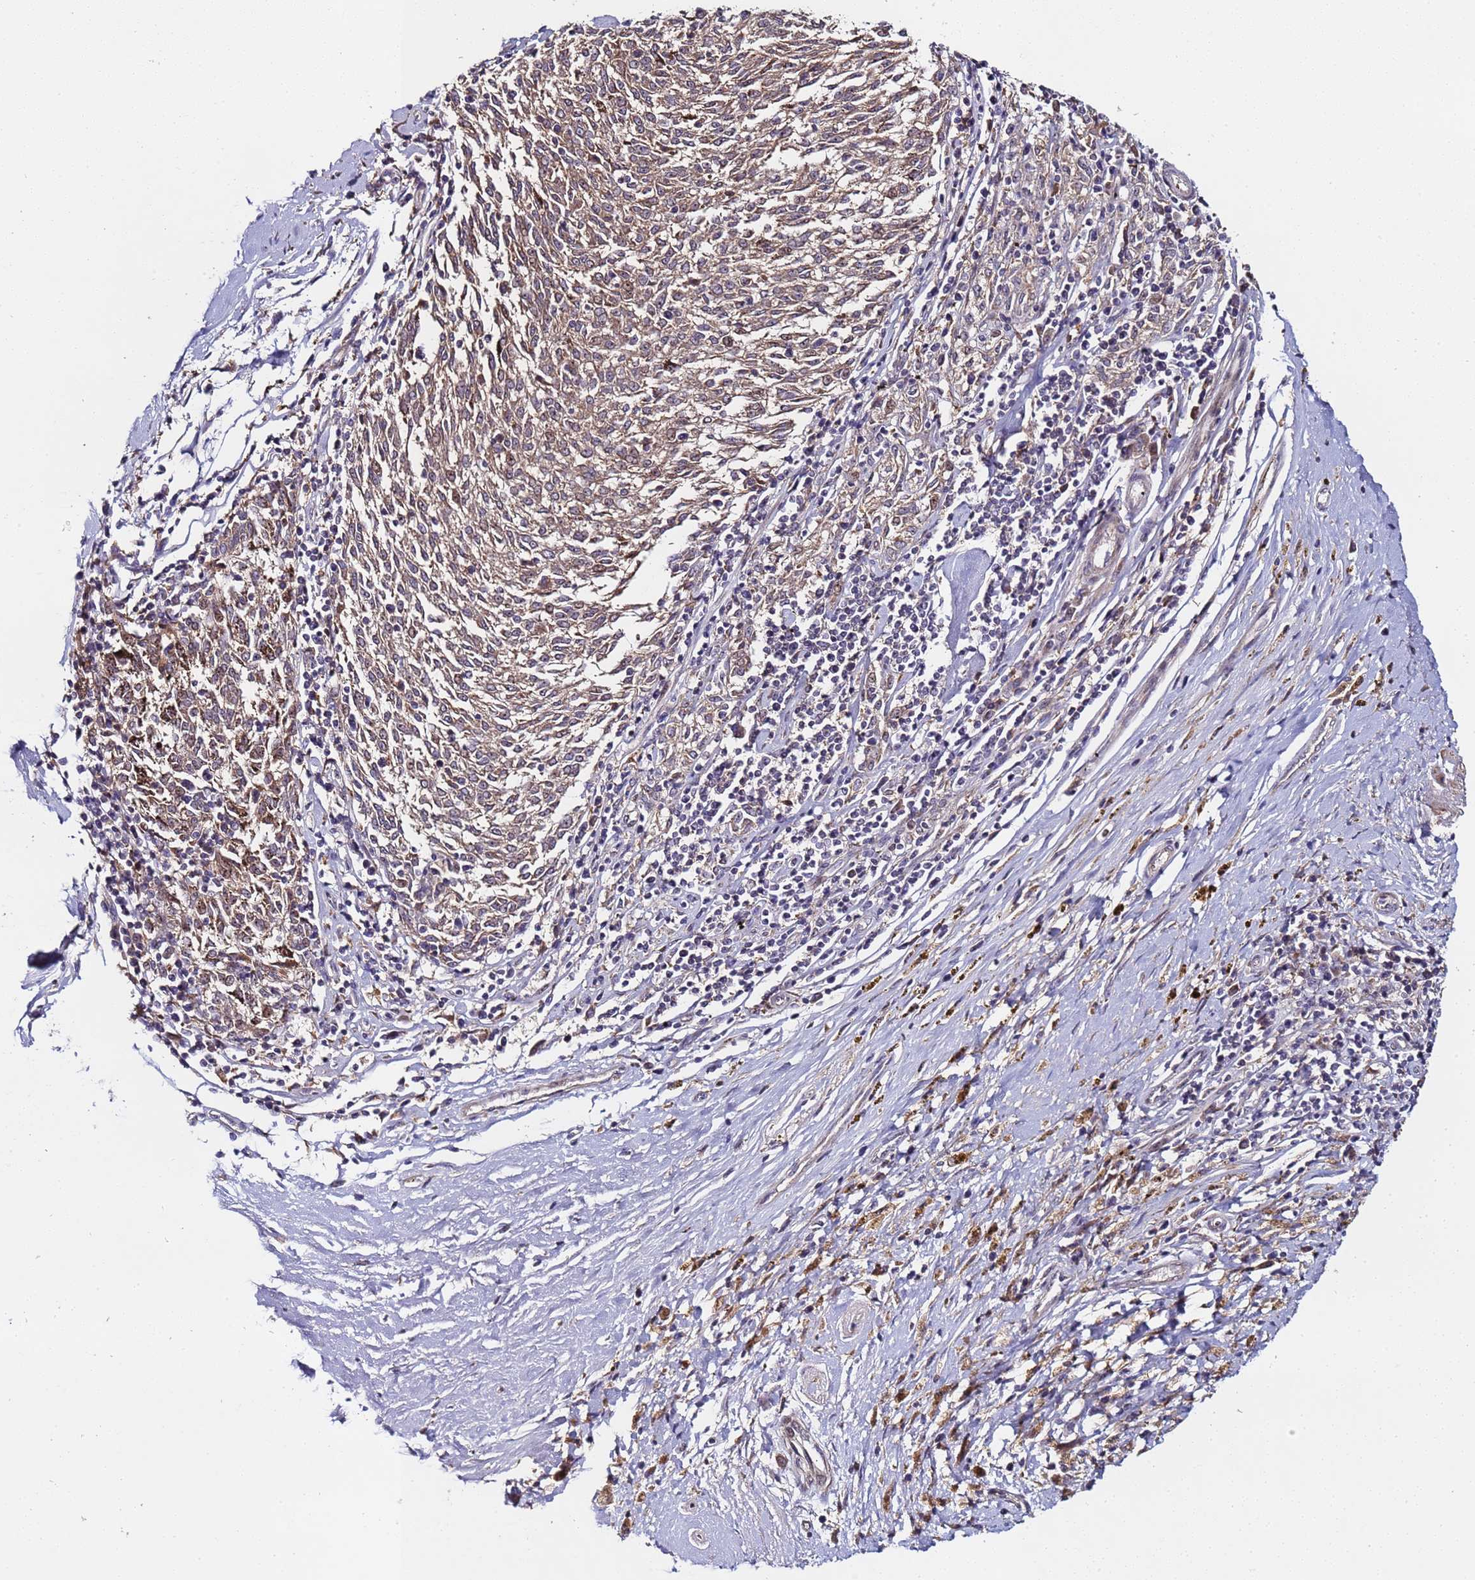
{"staining": {"intensity": "moderate", "quantity": ">75%", "location": "cytoplasmic/membranous,nuclear"}, "tissue": "melanoma", "cell_type": "Tumor cells", "image_type": "cancer", "snomed": [{"axis": "morphology", "description": "Malignant melanoma, NOS"}, {"axis": "topography", "description": "Skin"}], "caption": "This is a histology image of IHC staining of melanoma, which shows moderate positivity in the cytoplasmic/membranous and nuclear of tumor cells.", "gene": "KRI1", "patient": {"sex": "female", "age": 72}}